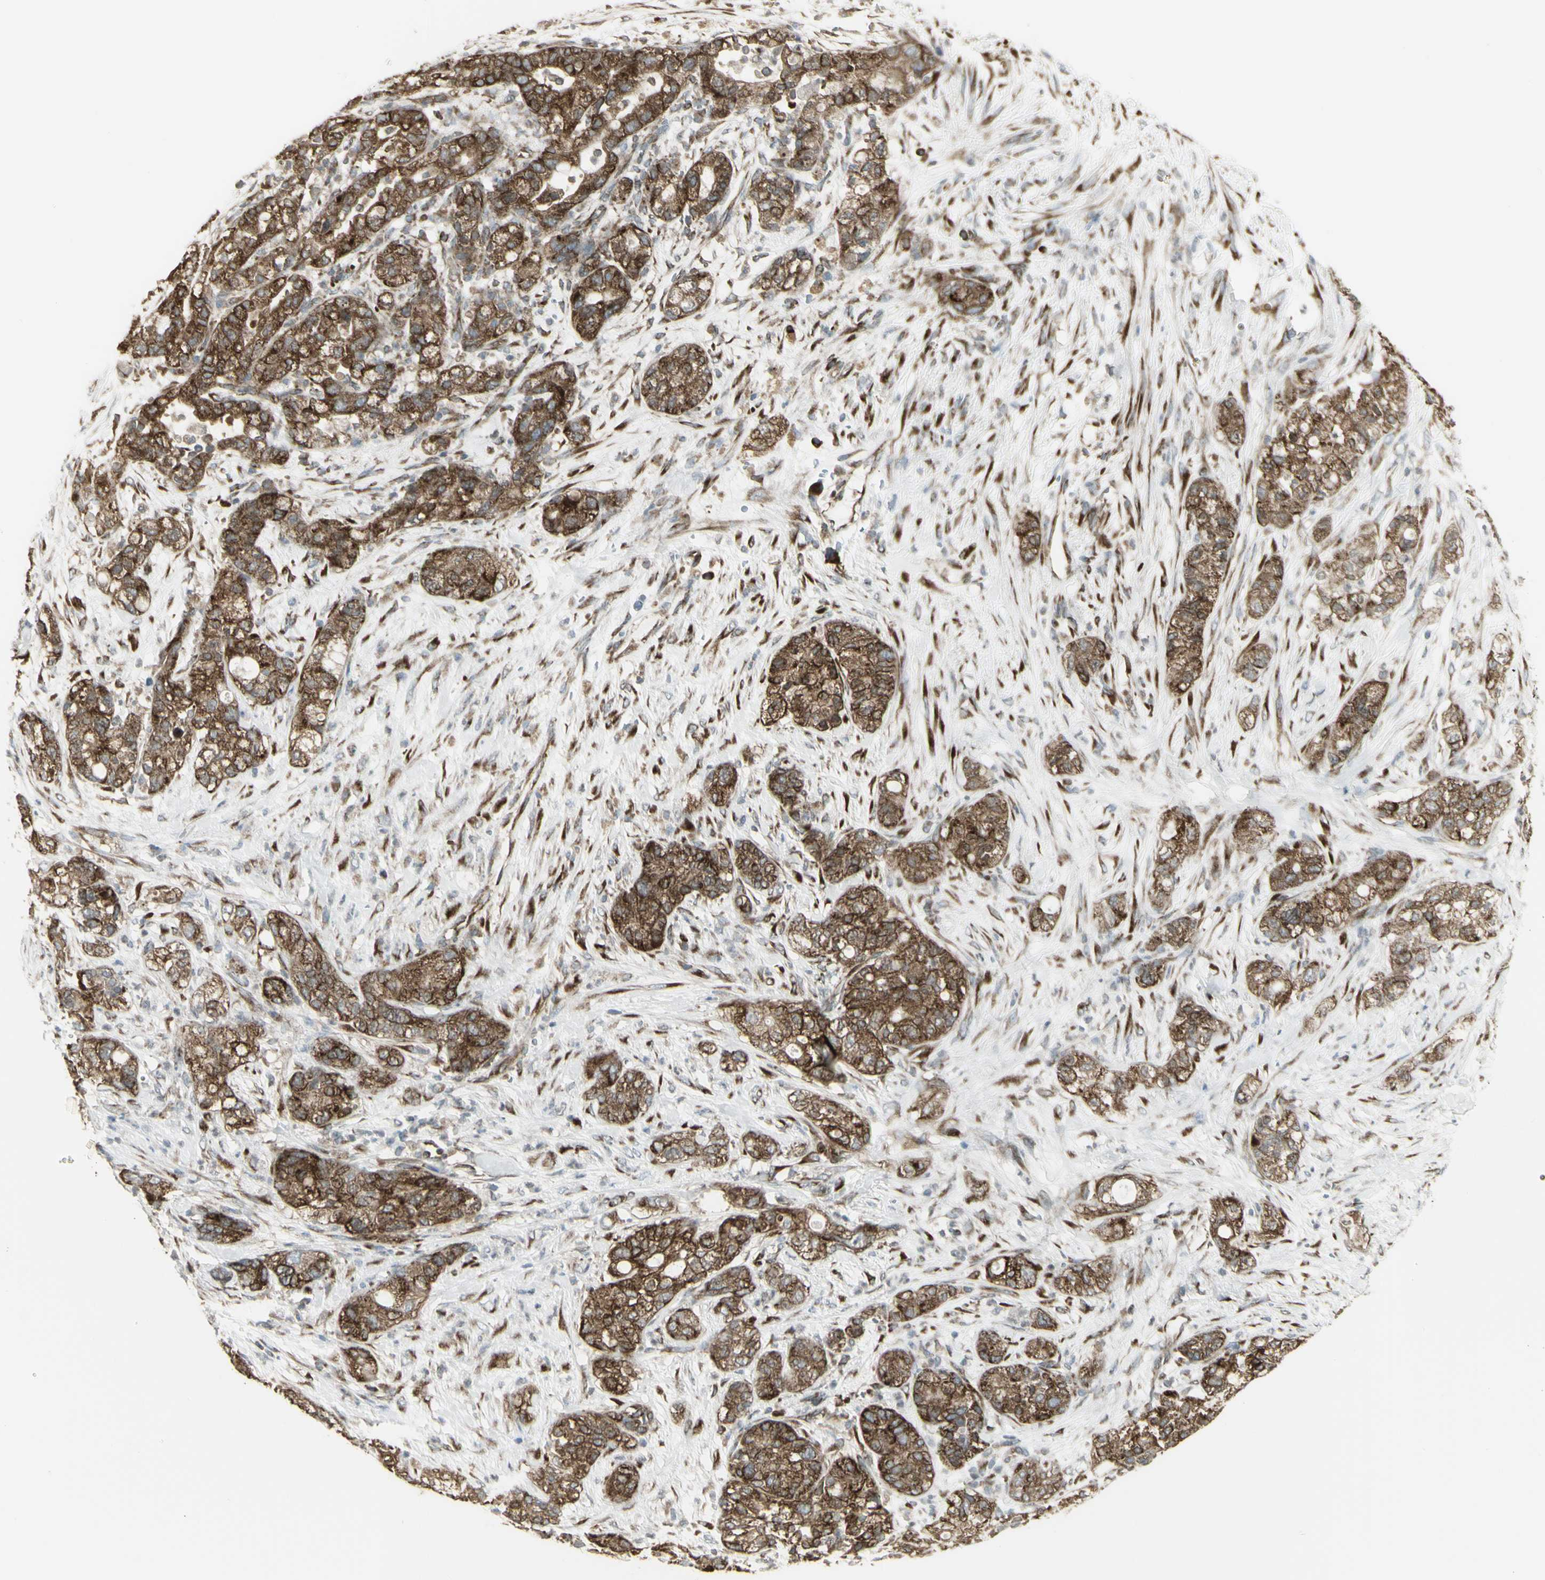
{"staining": {"intensity": "strong", "quantity": ">75%", "location": "cytoplasmic/membranous"}, "tissue": "pancreatic cancer", "cell_type": "Tumor cells", "image_type": "cancer", "snomed": [{"axis": "morphology", "description": "Adenocarcinoma, NOS"}, {"axis": "topography", "description": "Pancreas"}], "caption": "Immunohistochemical staining of pancreatic adenocarcinoma reveals strong cytoplasmic/membranous protein staining in approximately >75% of tumor cells. (DAB = brown stain, brightfield microscopy at high magnification).", "gene": "FKBP3", "patient": {"sex": "female", "age": 78}}